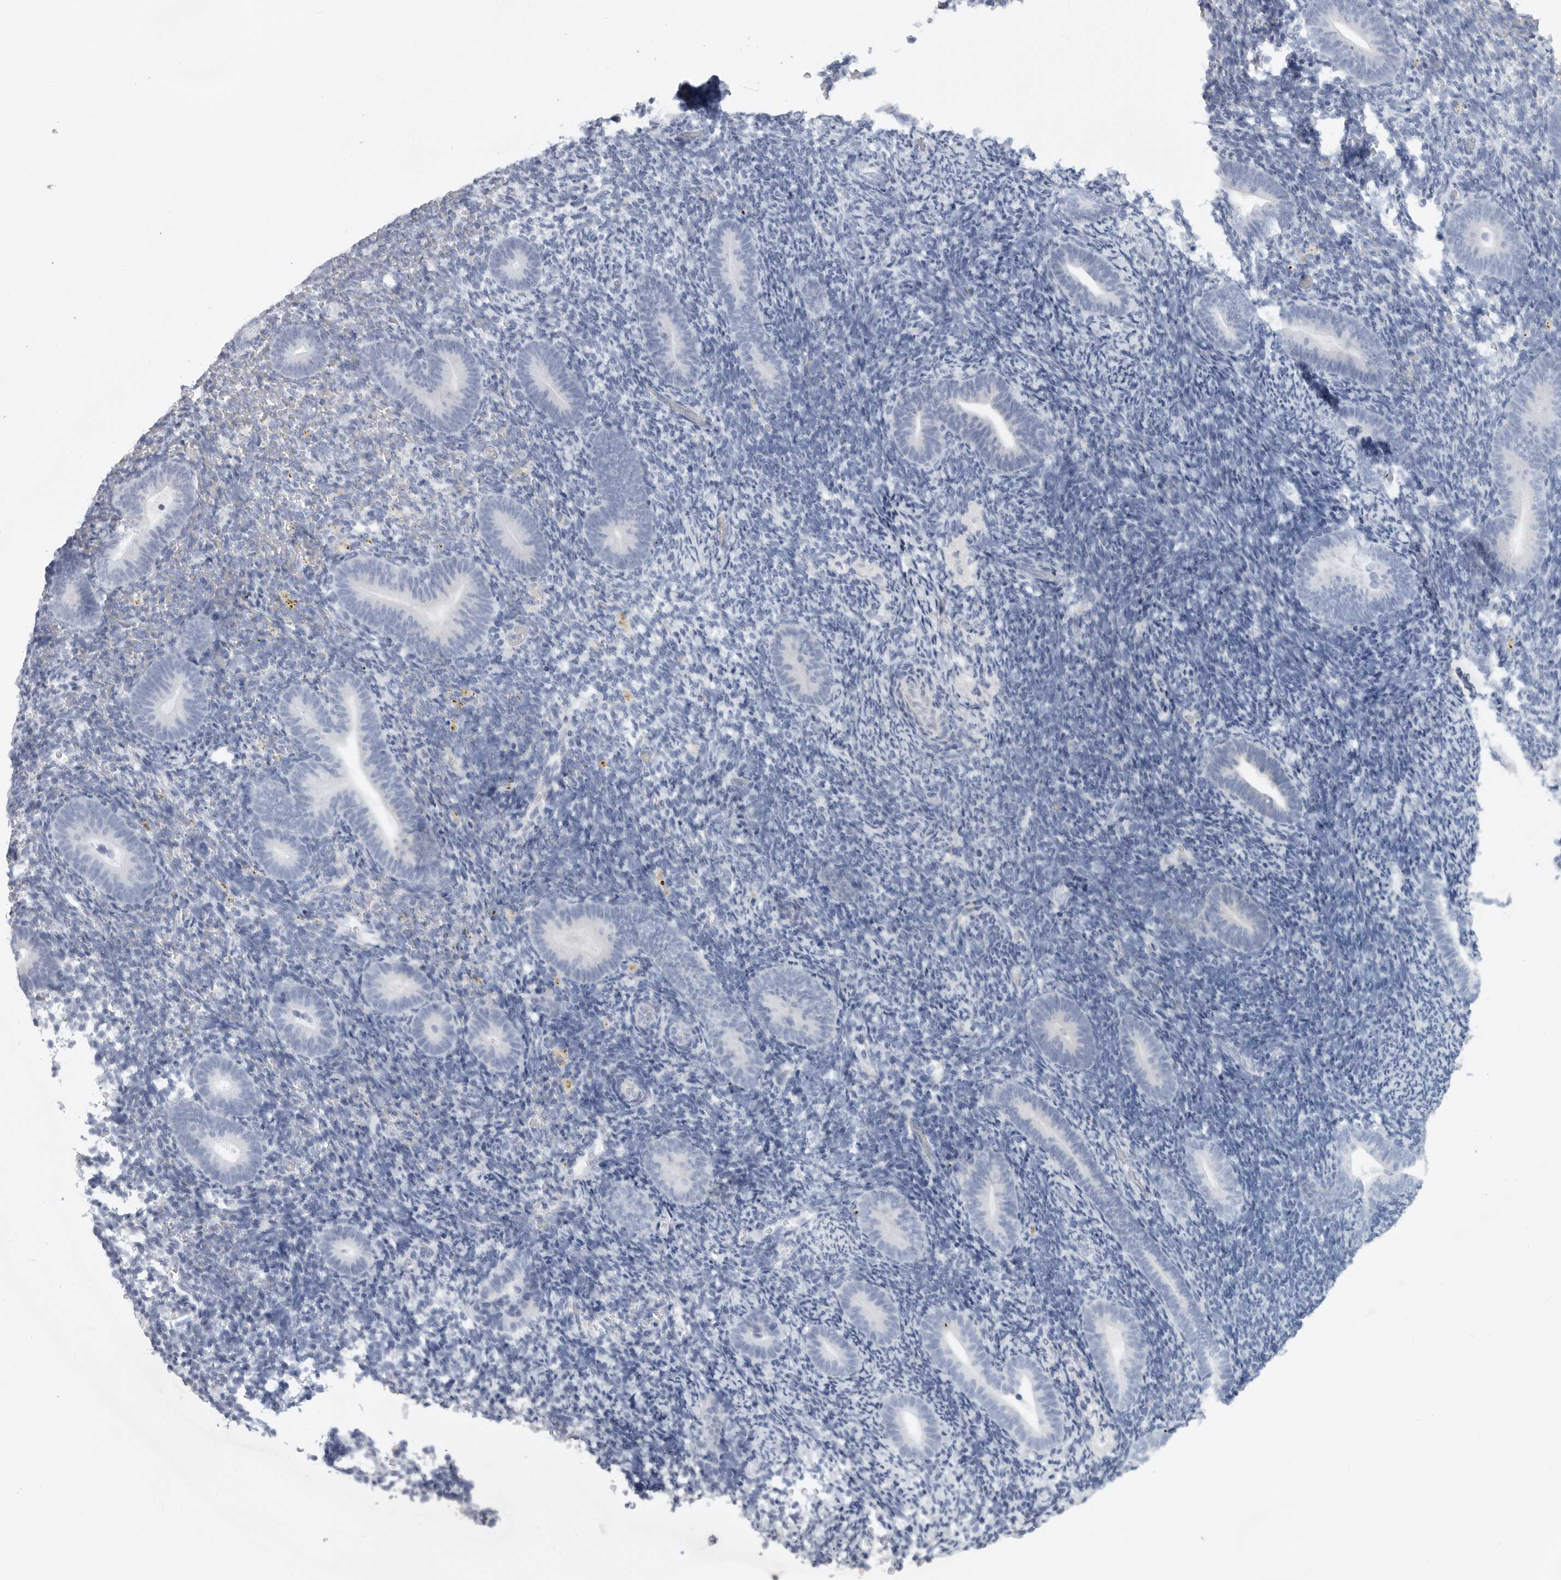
{"staining": {"intensity": "negative", "quantity": "none", "location": "none"}, "tissue": "endometrium", "cell_type": "Cells in endometrial stroma", "image_type": "normal", "snomed": [{"axis": "morphology", "description": "Normal tissue, NOS"}, {"axis": "topography", "description": "Endometrium"}], "caption": "An immunohistochemistry (IHC) photomicrograph of benign endometrium is shown. There is no staining in cells in endometrial stroma of endometrium. Nuclei are stained in blue.", "gene": "TNR", "patient": {"sex": "female", "age": 51}}